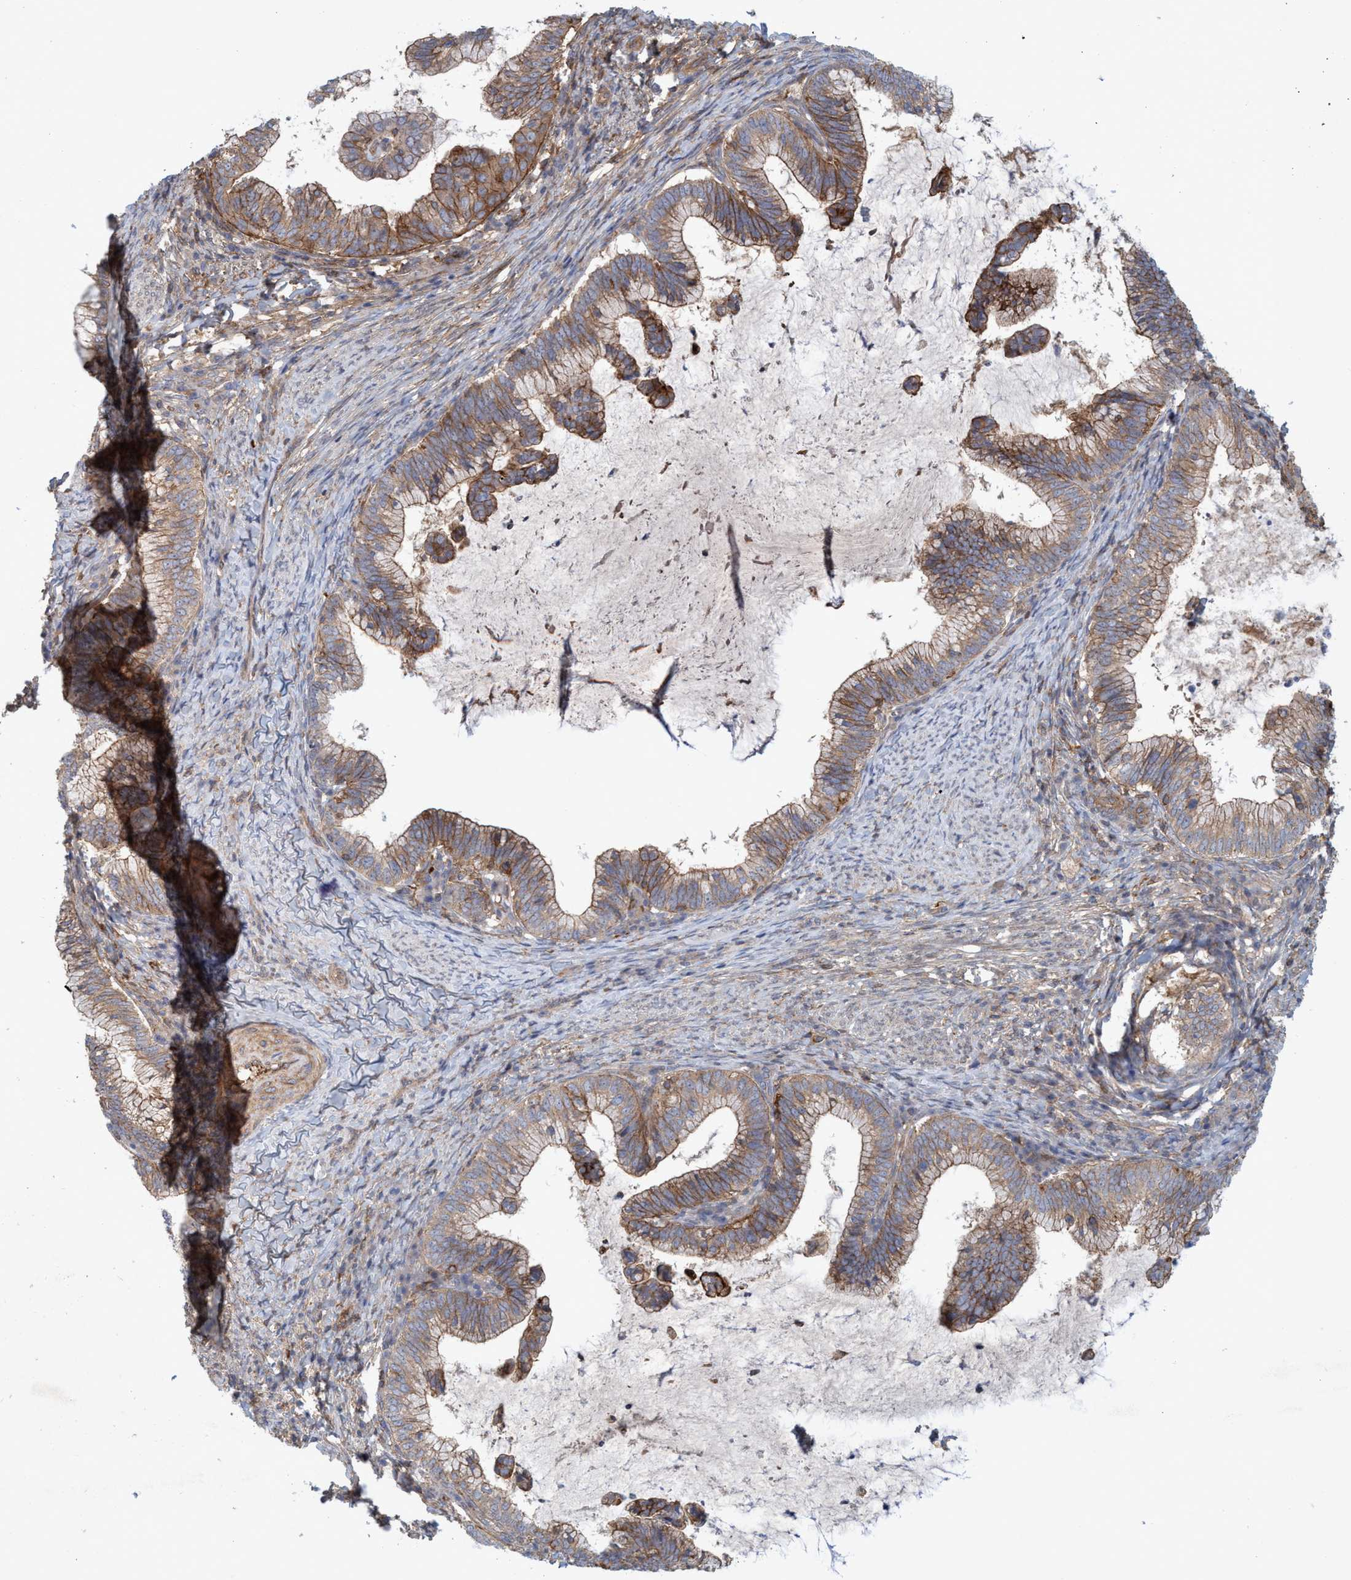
{"staining": {"intensity": "moderate", "quantity": ">75%", "location": "cytoplasmic/membranous"}, "tissue": "cervical cancer", "cell_type": "Tumor cells", "image_type": "cancer", "snomed": [{"axis": "morphology", "description": "Adenocarcinoma, NOS"}, {"axis": "topography", "description": "Cervix"}], "caption": "A brown stain labels moderate cytoplasmic/membranous staining of a protein in human cervical cancer (adenocarcinoma) tumor cells.", "gene": "SPECC1", "patient": {"sex": "female", "age": 36}}